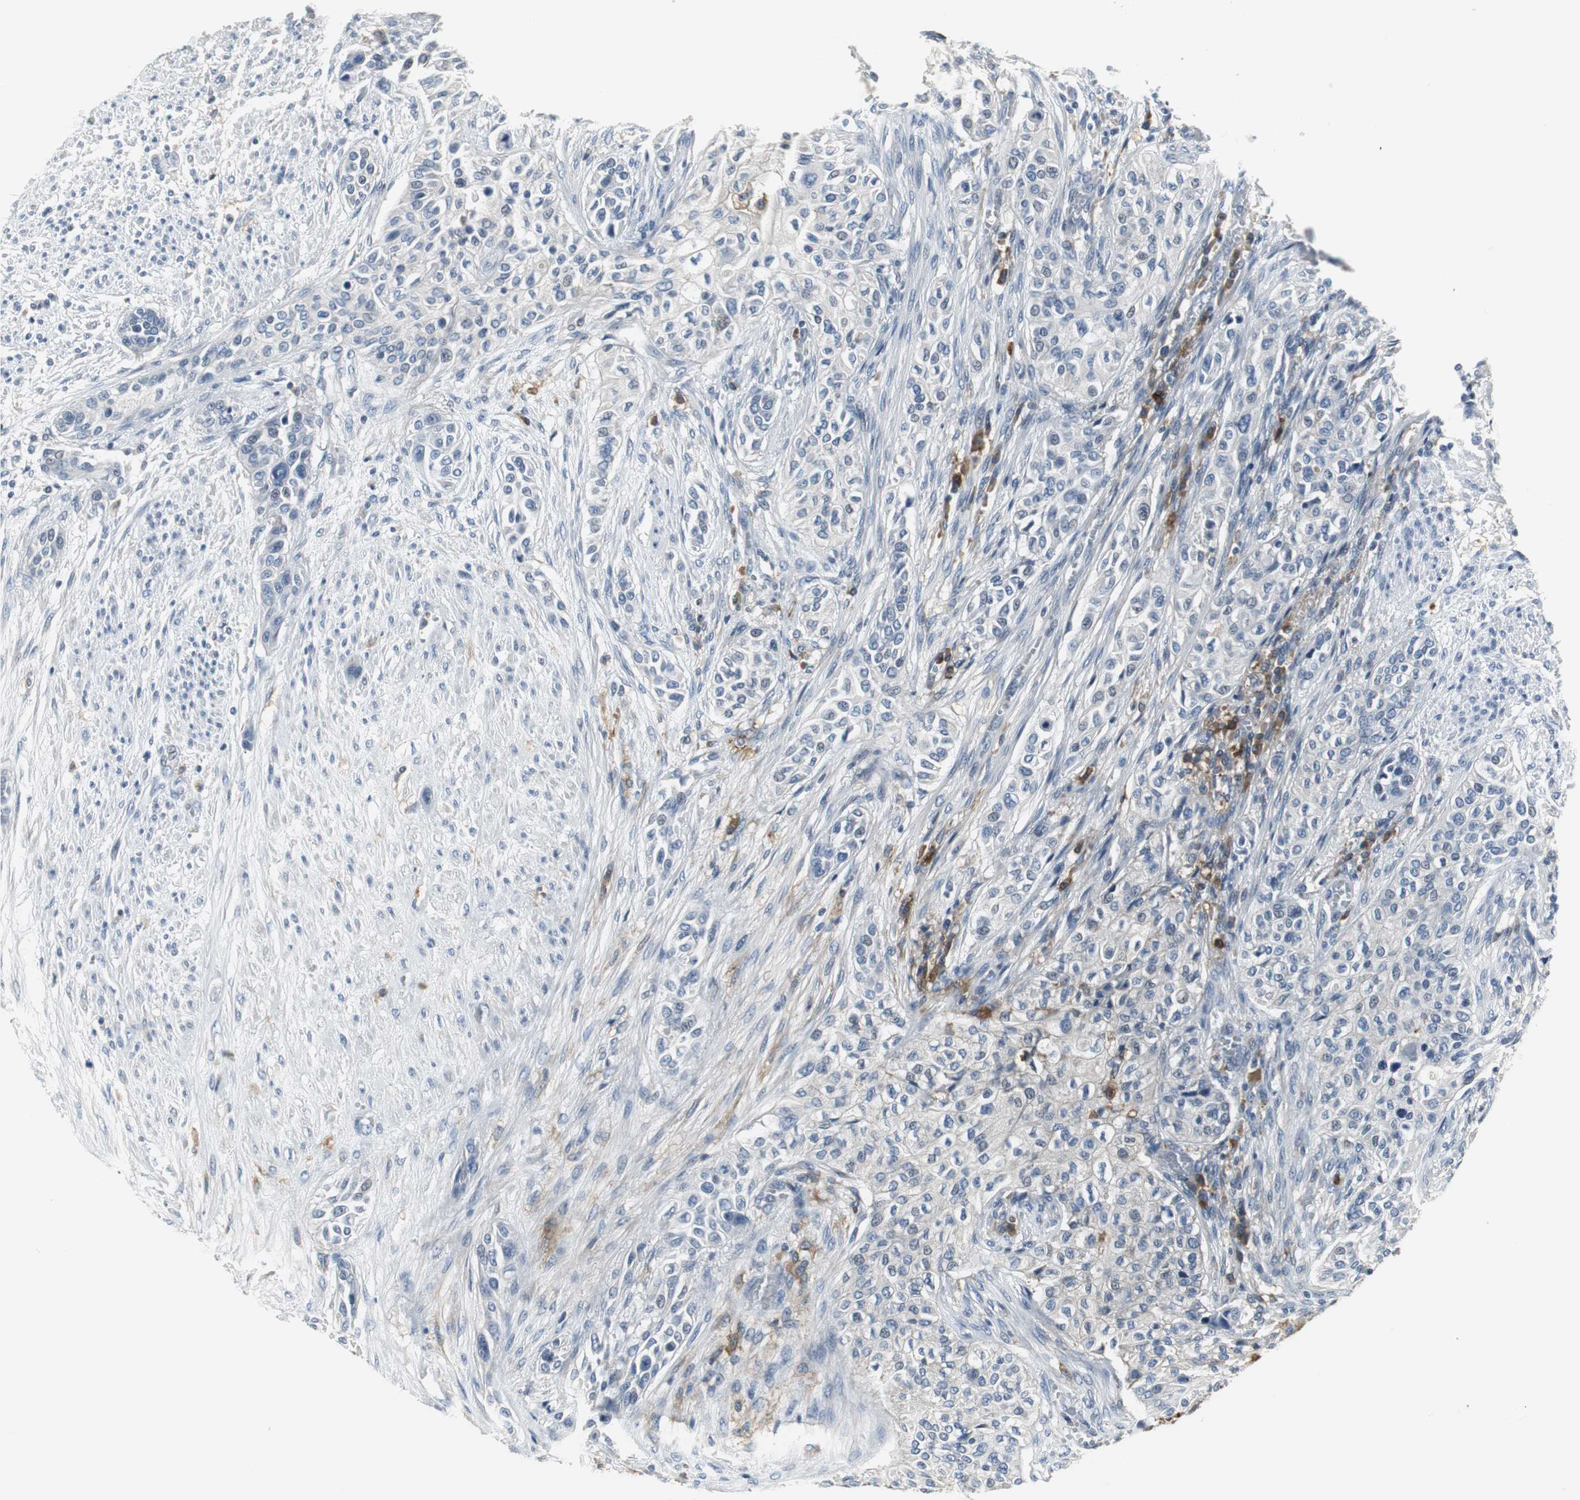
{"staining": {"intensity": "negative", "quantity": "none", "location": "none"}, "tissue": "urothelial cancer", "cell_type": "Tumor cells", "image_type": "cancer", "snomed": [{"axis": "morphology", "description": "Urothelial carcinoma, High grade"}, {"axis": "topography", "description": "Urinary bladder"}], "caption": "This is a photomicrograph of IHC staining of urothelial cancer, which shows no expression in tumor cells.", "gene": "SLC2A5", "patient": {"sex": "male", "age": 74}}